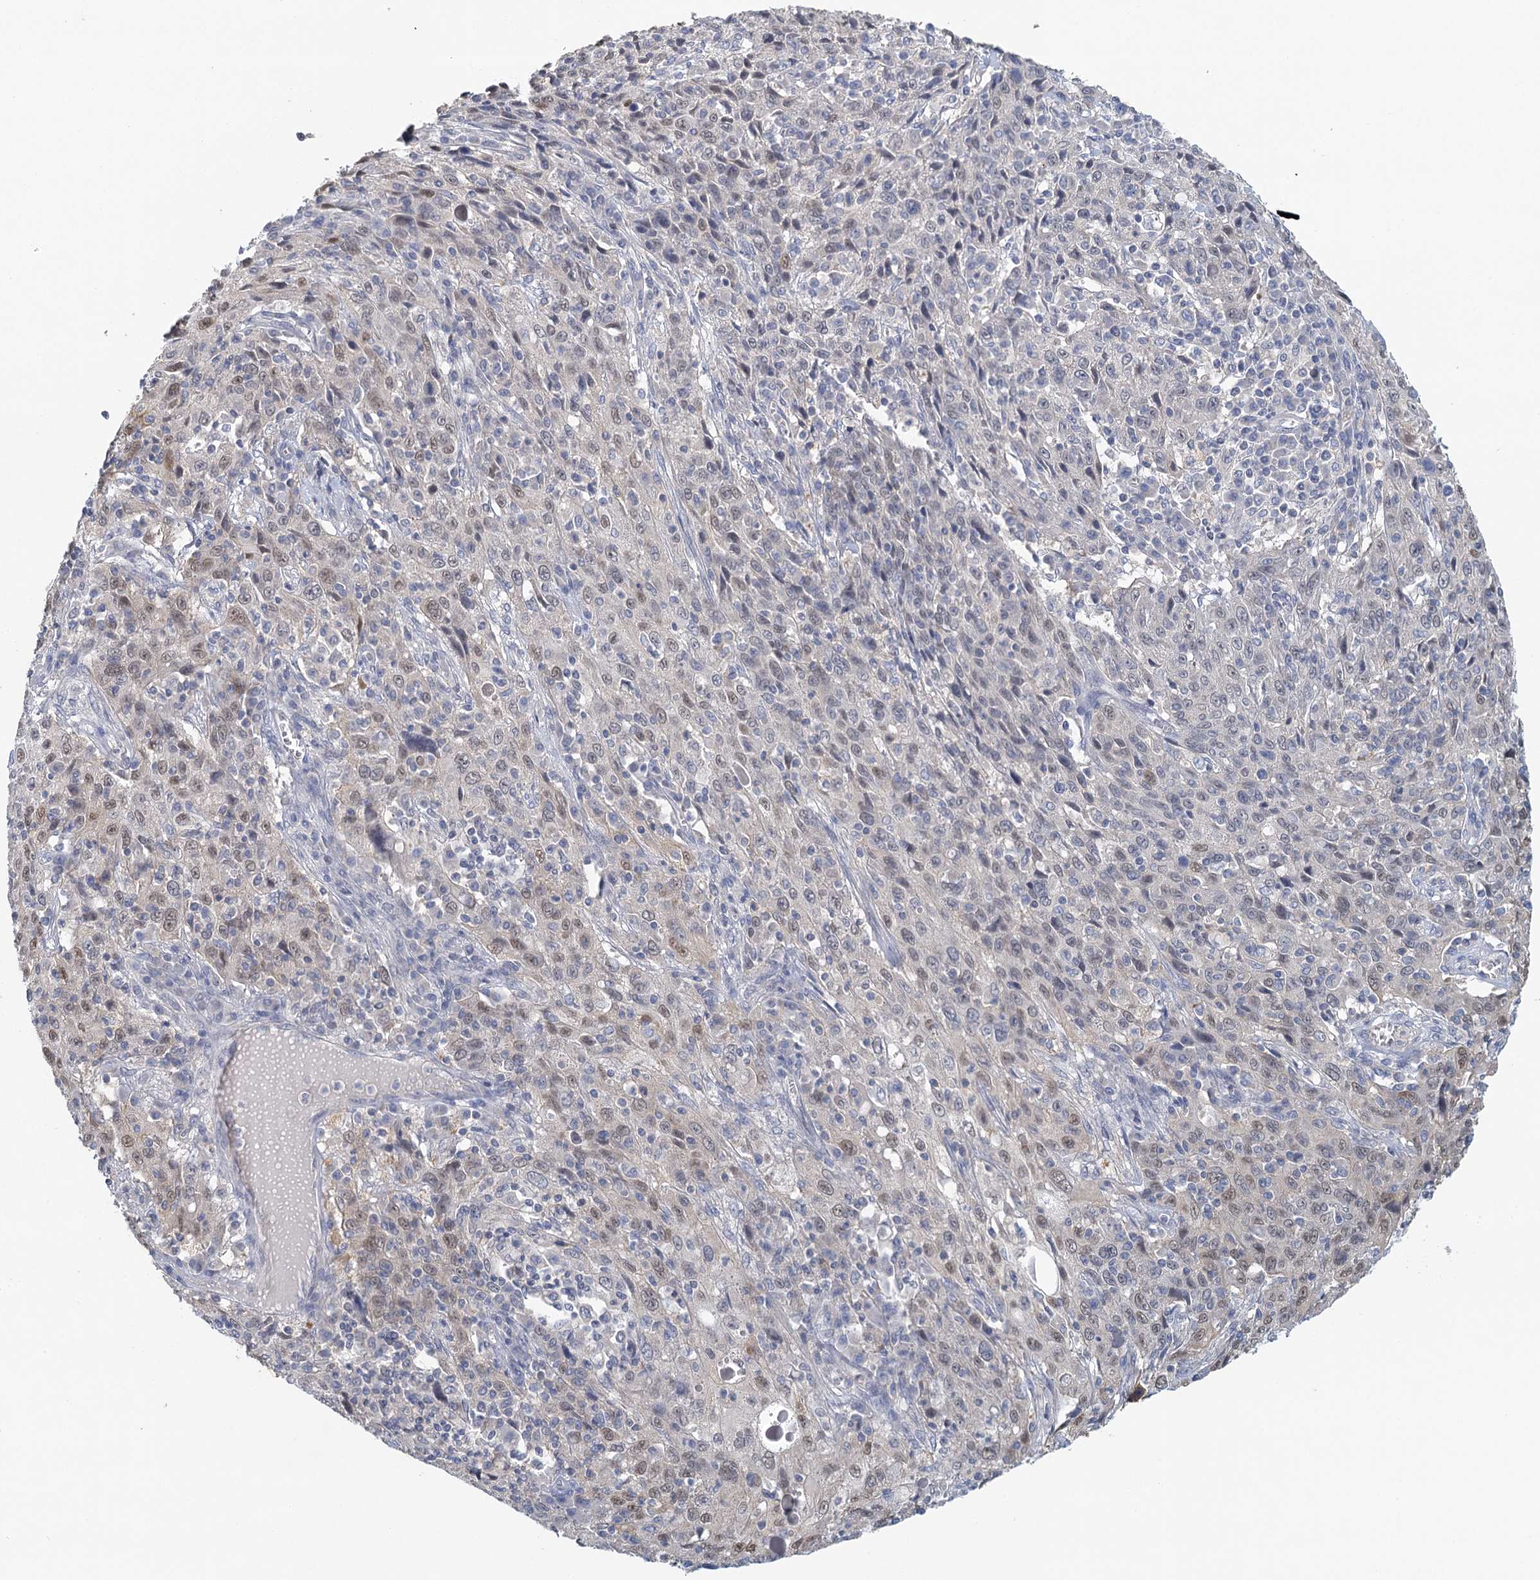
{"staining": {"intensity": "weak", "quantity": "<25%", "location": "nuclear"}, "tissue": "cervical cancer", "cell_type": "Tumor cells", "image_type": "cancer", "snomed": [{"axis": "morphology", "description": "Squamous cell carcinoma, NOS"}, {"axis": "topography", "description": "Cervix"}], "caption": "DAB immunohistochemical staining of human cervical cancer (squamous cell carcinoma) shows no significant positivity in tumor cells.", "gene": "MYO7B", "patient": {"sex": "female", "age": 46}}